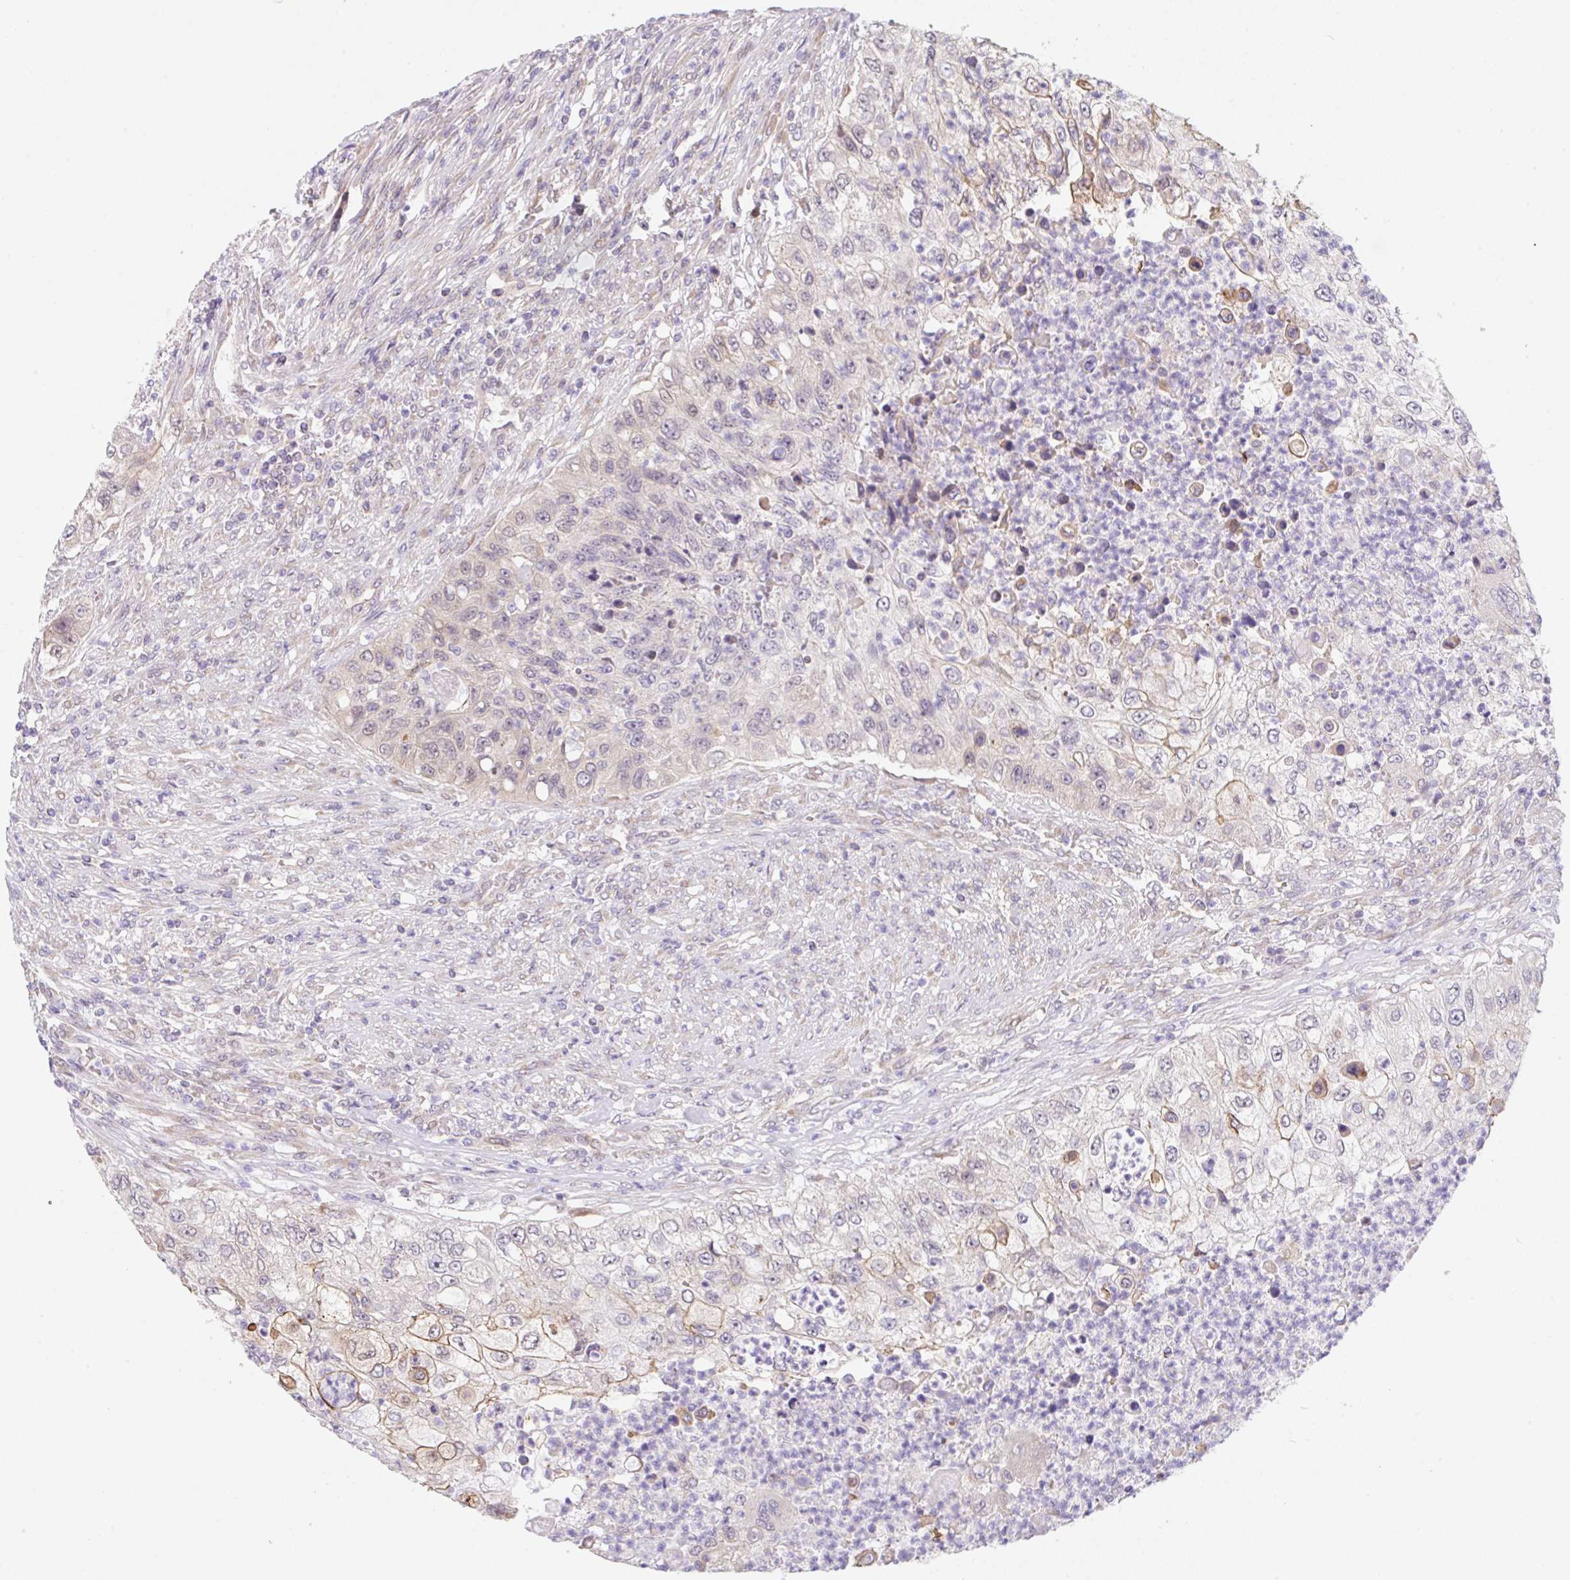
{"staining": {"intensity": "weak", "quantity": "<25%", "location": "cytoplasmic/membranous"}, "tissue": "urothelial cancer", "cell_type": "Tumor cells", "image_type": "cancer", "snomed": [{"axis": "morphology", "description": "Urothelial carcinoma, High grade"}, {"axis": "topography", "description": "Urinary bladder"}], "caption": "Tumor cells show no significant protein expression in urothelial carcinoma (high-grade).", "gene": "TBPL2", "patient": {"sex": "female", "age": 60}}